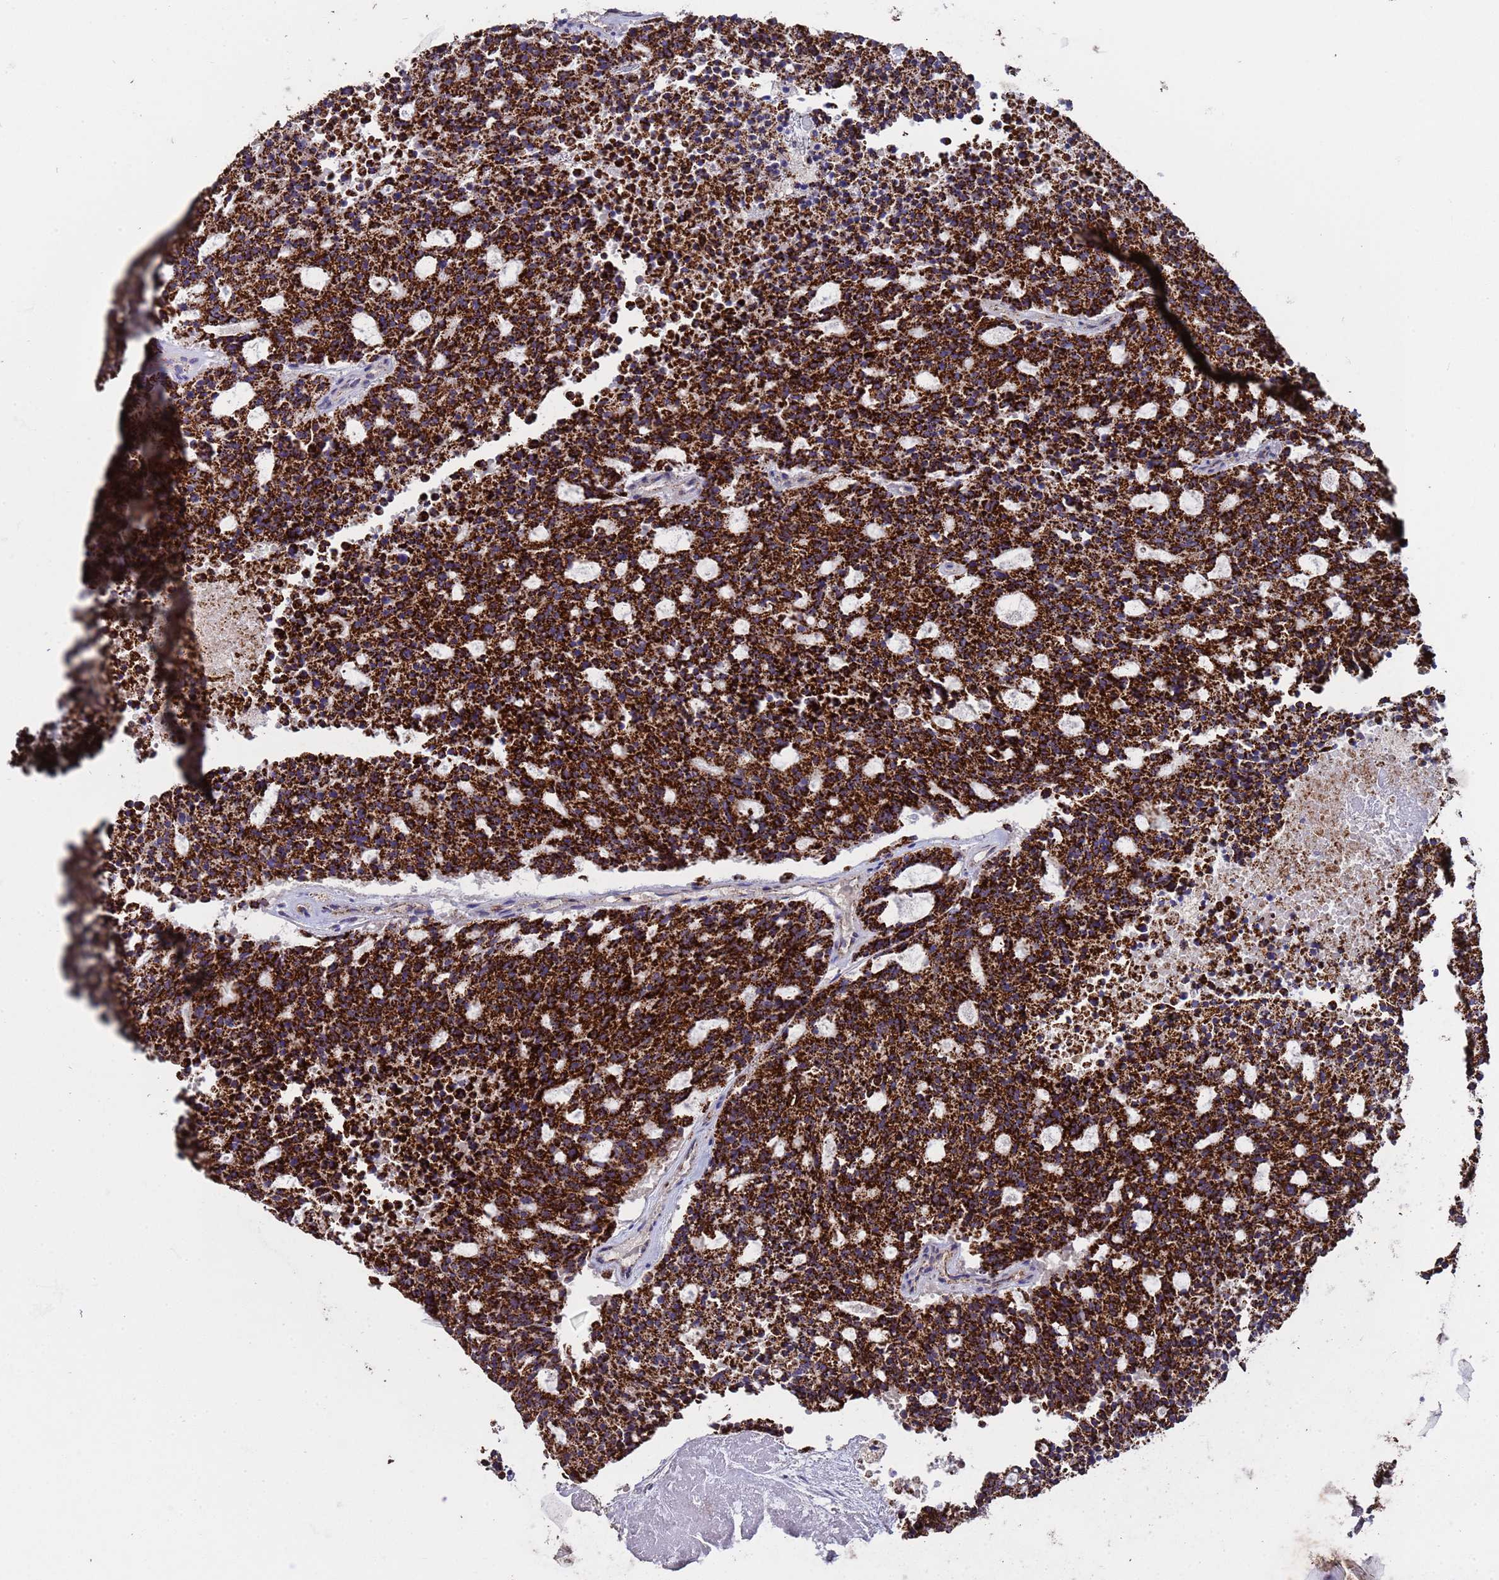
{"staining": {"intensity": "strong", "quantity": ">75%", "location": "cytoplasmic/membranous"}, "tissue": "carcinoid", "cell_type": "Tumor cells", "image_type": "cancer", "snomed": [{"axis": "morphology", "description": "Carcinoid, malignant, NOS"}, {"axis": "topography", "description": "Pancreas"}], "caption": "There is high levels of strong cytoplasmic/membranous staining in tumor cells of carcinoid, as demonstrated by immunohistochemical staining (brown color).", "gene": "ZNFX1", "patient": {"sex": "female", "age": 54}}